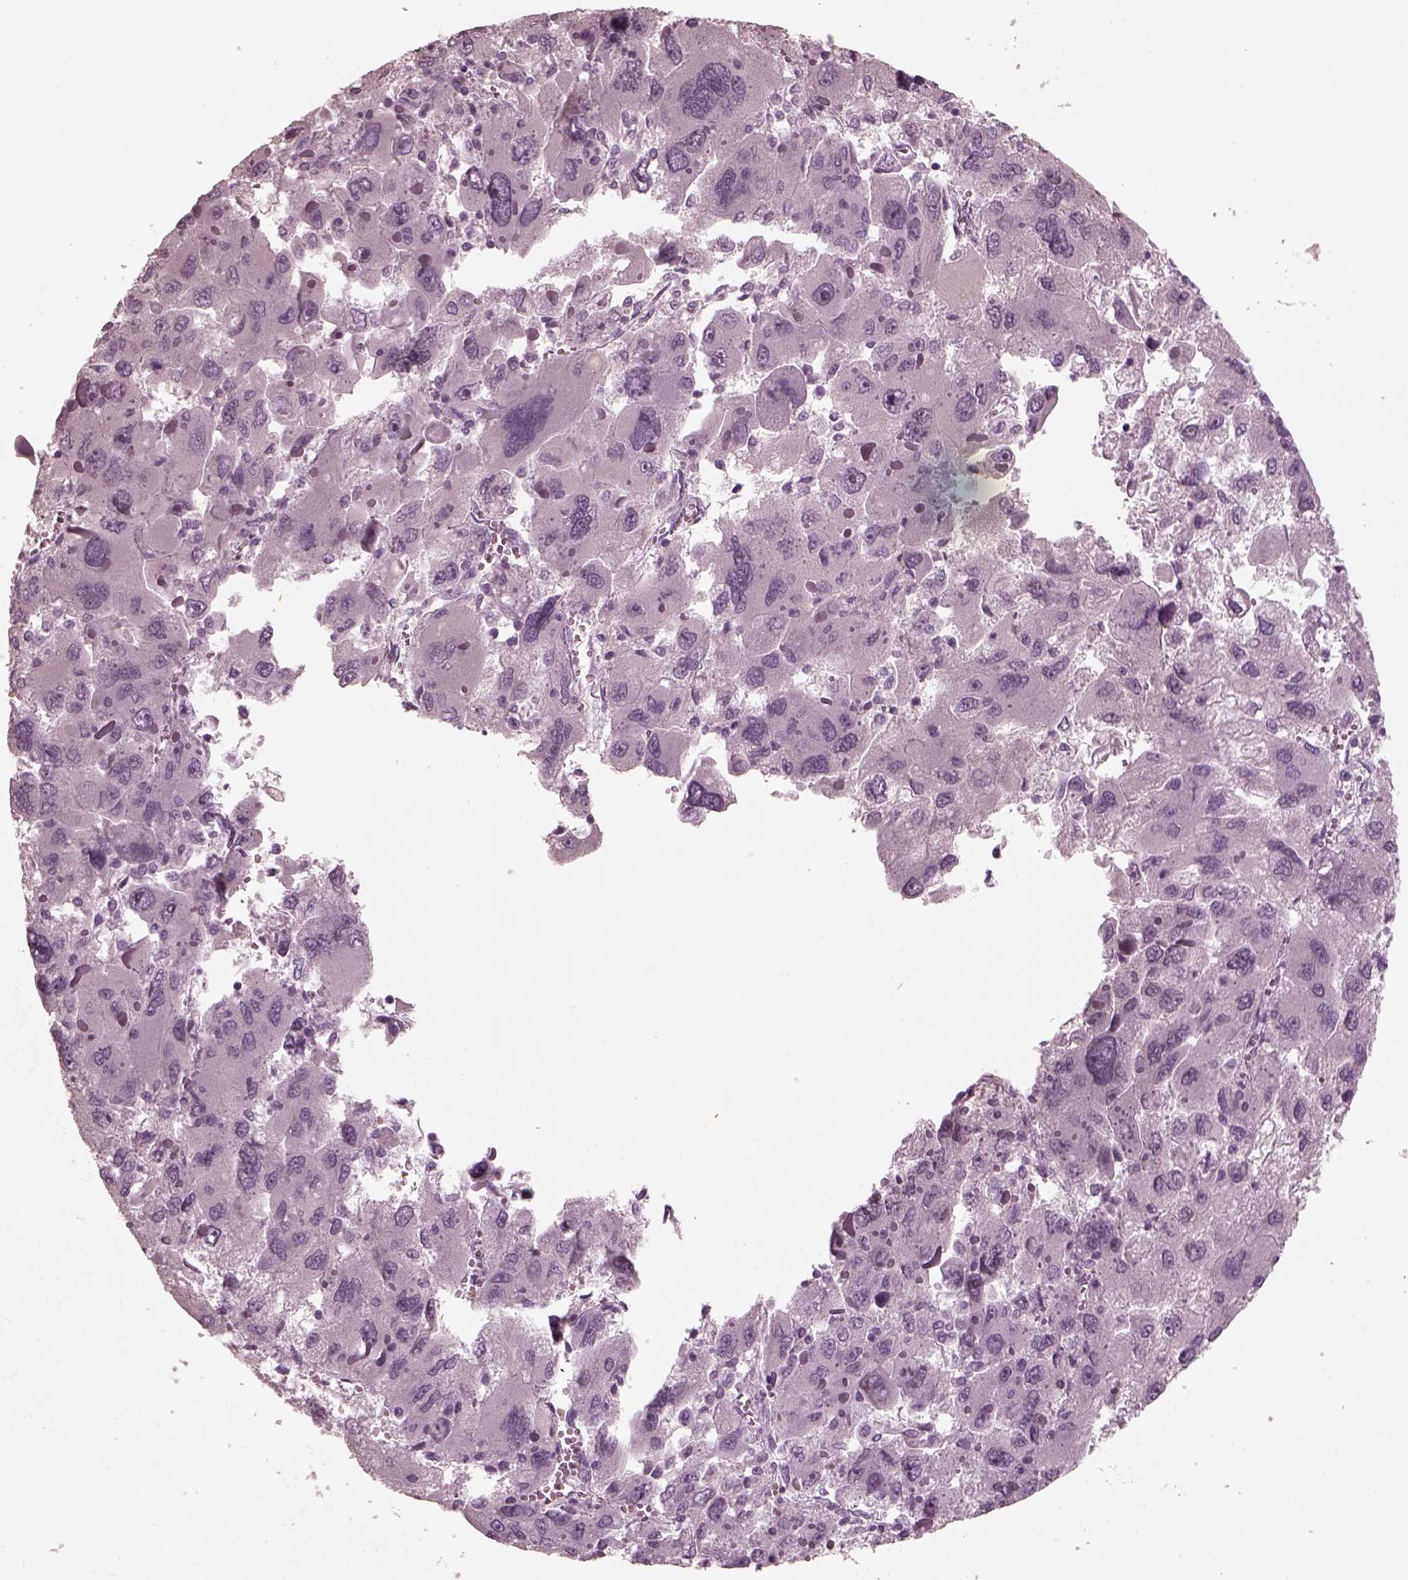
{"staining": {"intensity": "negative", "quantity": "none", "location": "none"}, "tissue": "liver cancer", "cell_type": "Tumor cells", "image_type": "cancer", "snomed": [{"axis": "morphology", "description": "Carcinoma, Hepatocellular, NOS"}, {"axis": "topography", "description": "Liver"}], "caption": "Immunohistochemistry photomicrograph of human liver cancer stained for a protein (brown), which shows no expression in tumor cells.", "gene": "RCVRN", "patient": {"sex": "female", "age": 41}}